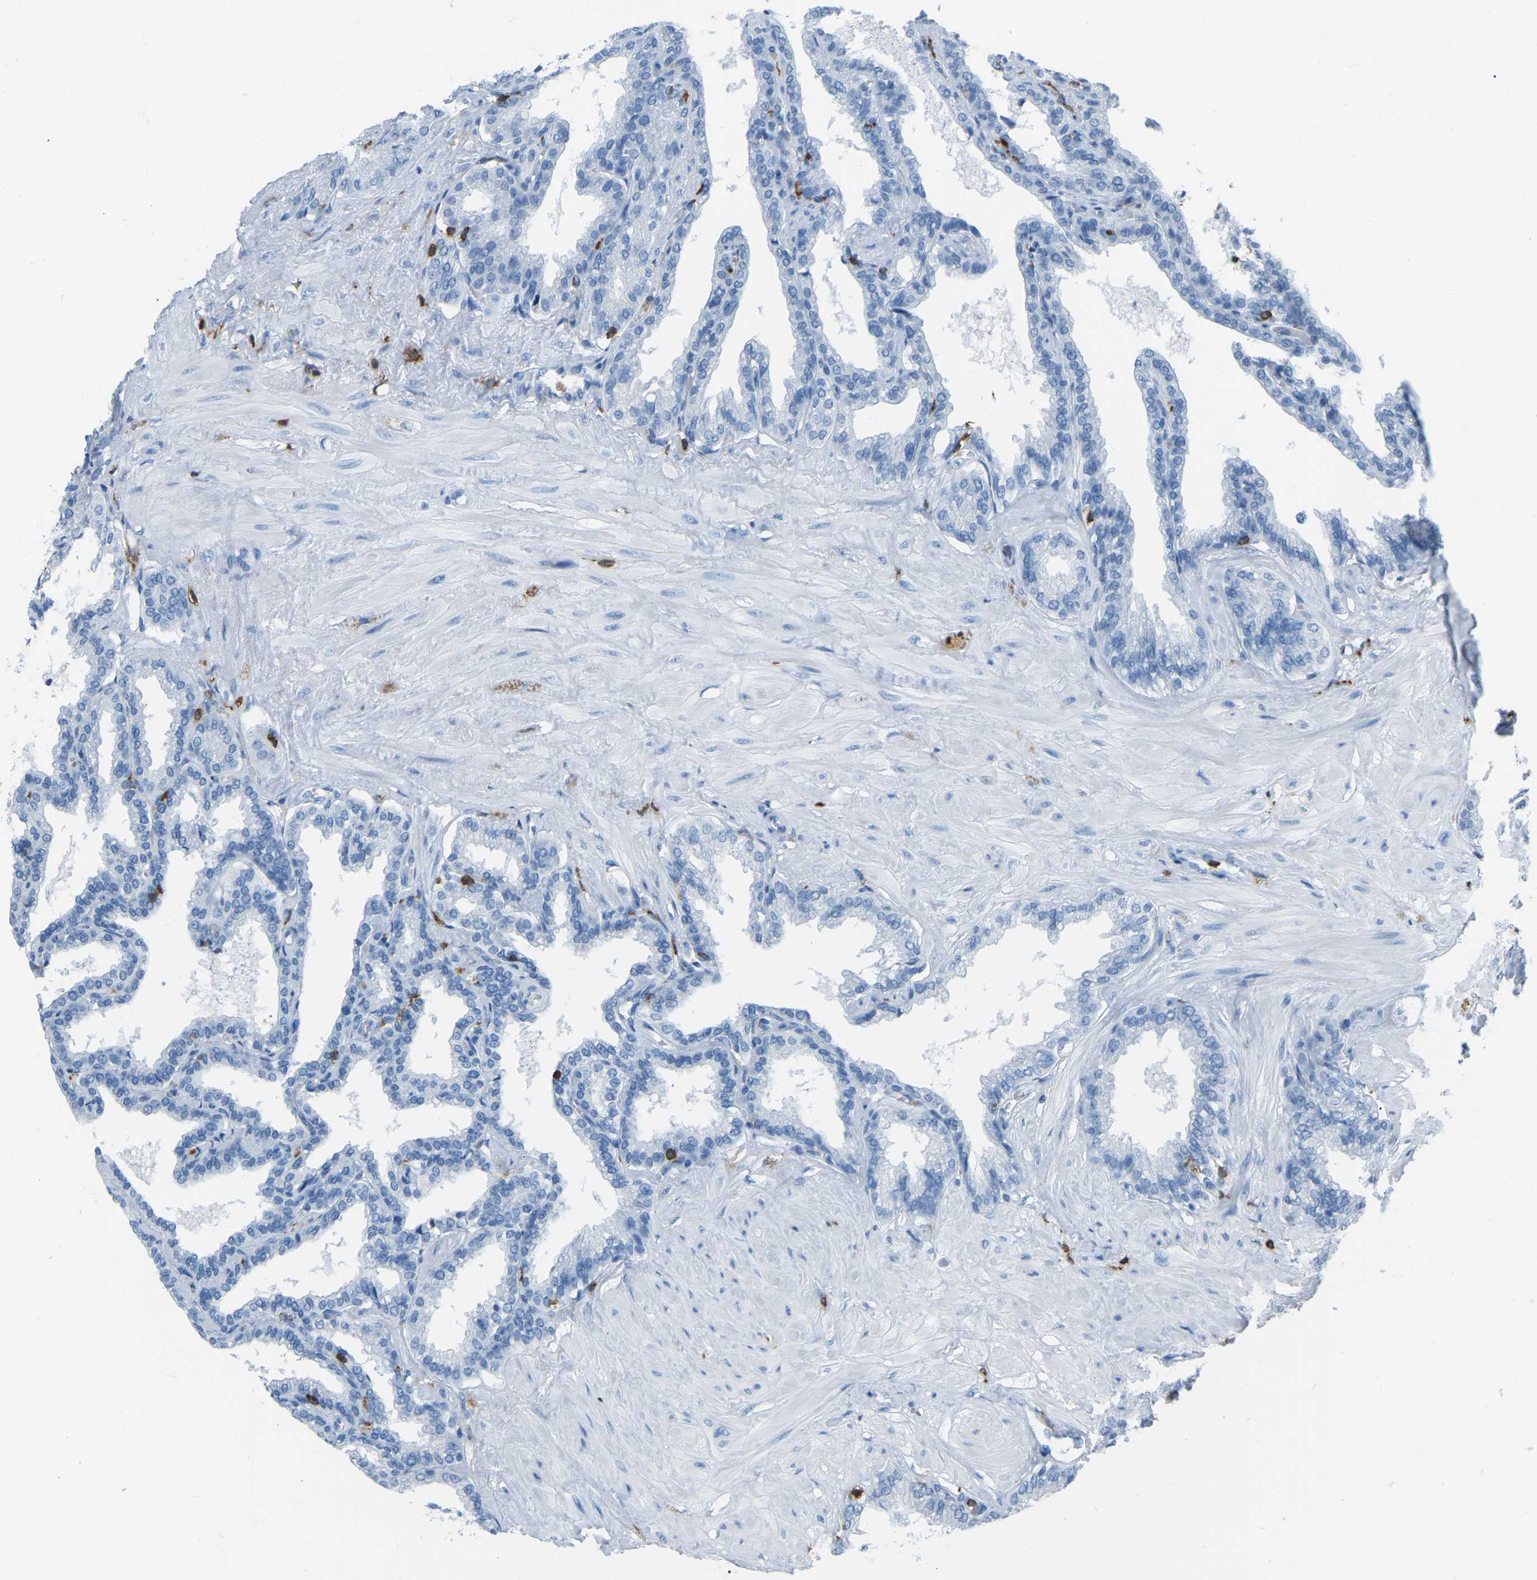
{"staining": {"intensity": "negative", "quantity": "none", "location": "none"}, "tissue": "seminal vesicle", "cell_type": "Glandular cells", "image_type": "normal", "snomed": [{"axis": "morphology", "description": "Normal tissue, NOS"}, {"axis": "topography", "description": "Seminal veicle"}], "caption": "Glandular cells are negative for brown protein staining in unremarkable seminal vesicle.", "gene": "ARHGAP45", "patient": {"sex": "male", "age": 46}}